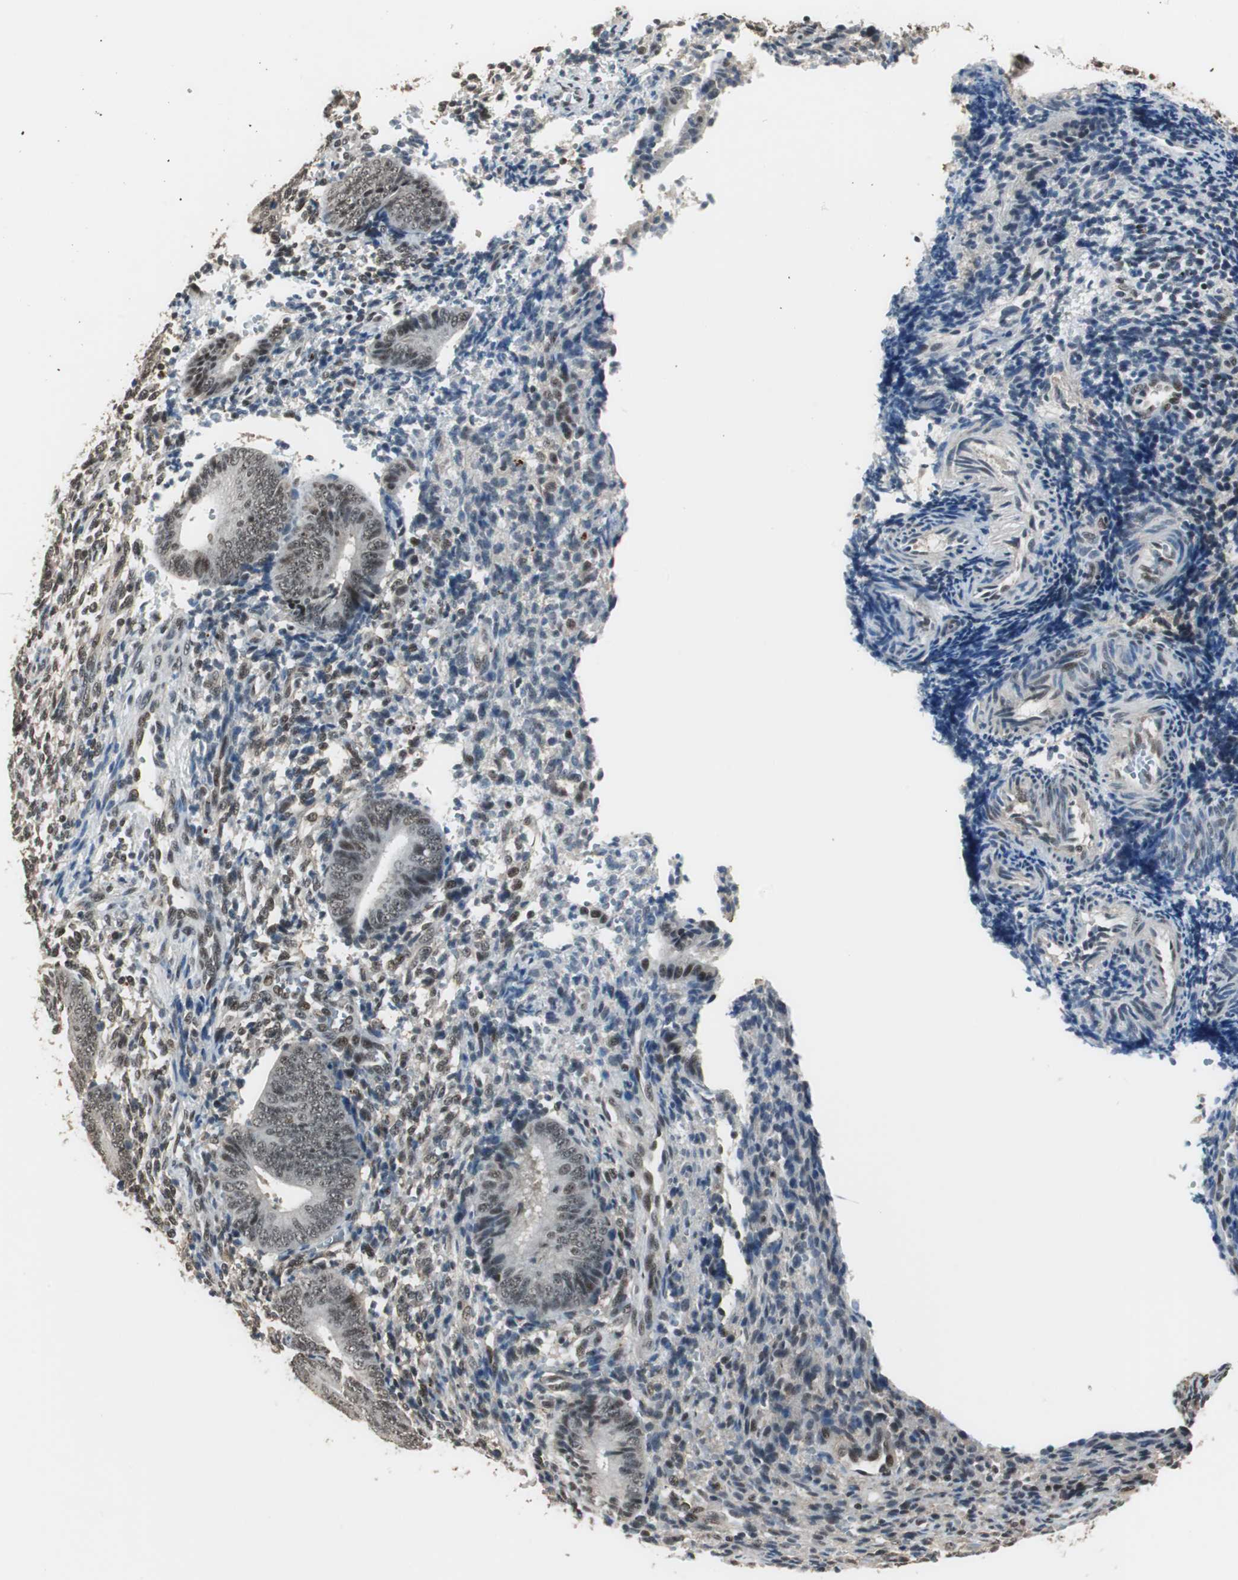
{"staining": {"intensity": "moderate", "quantity": ">75%", "location": "nuclear"}, "tissue": "endometrium", "cell_type": "Cells in endometrial stroma", "image_type": "normal", "snomed": [{"axis": "morphology", "description": "Normal tissue, NOS"}, {"axis": "topography", "description": "Uterus"}, {"axis": "topography", "description": "Endometrium"}], "caption": "Brown immunohistochemical staining in unremarkable endometrium demonstrates moderate nuclear staining in about >75% of cells in endometrial stroma.", "gene": "MKX", "patient": {"sex": "female", "age": 33}}